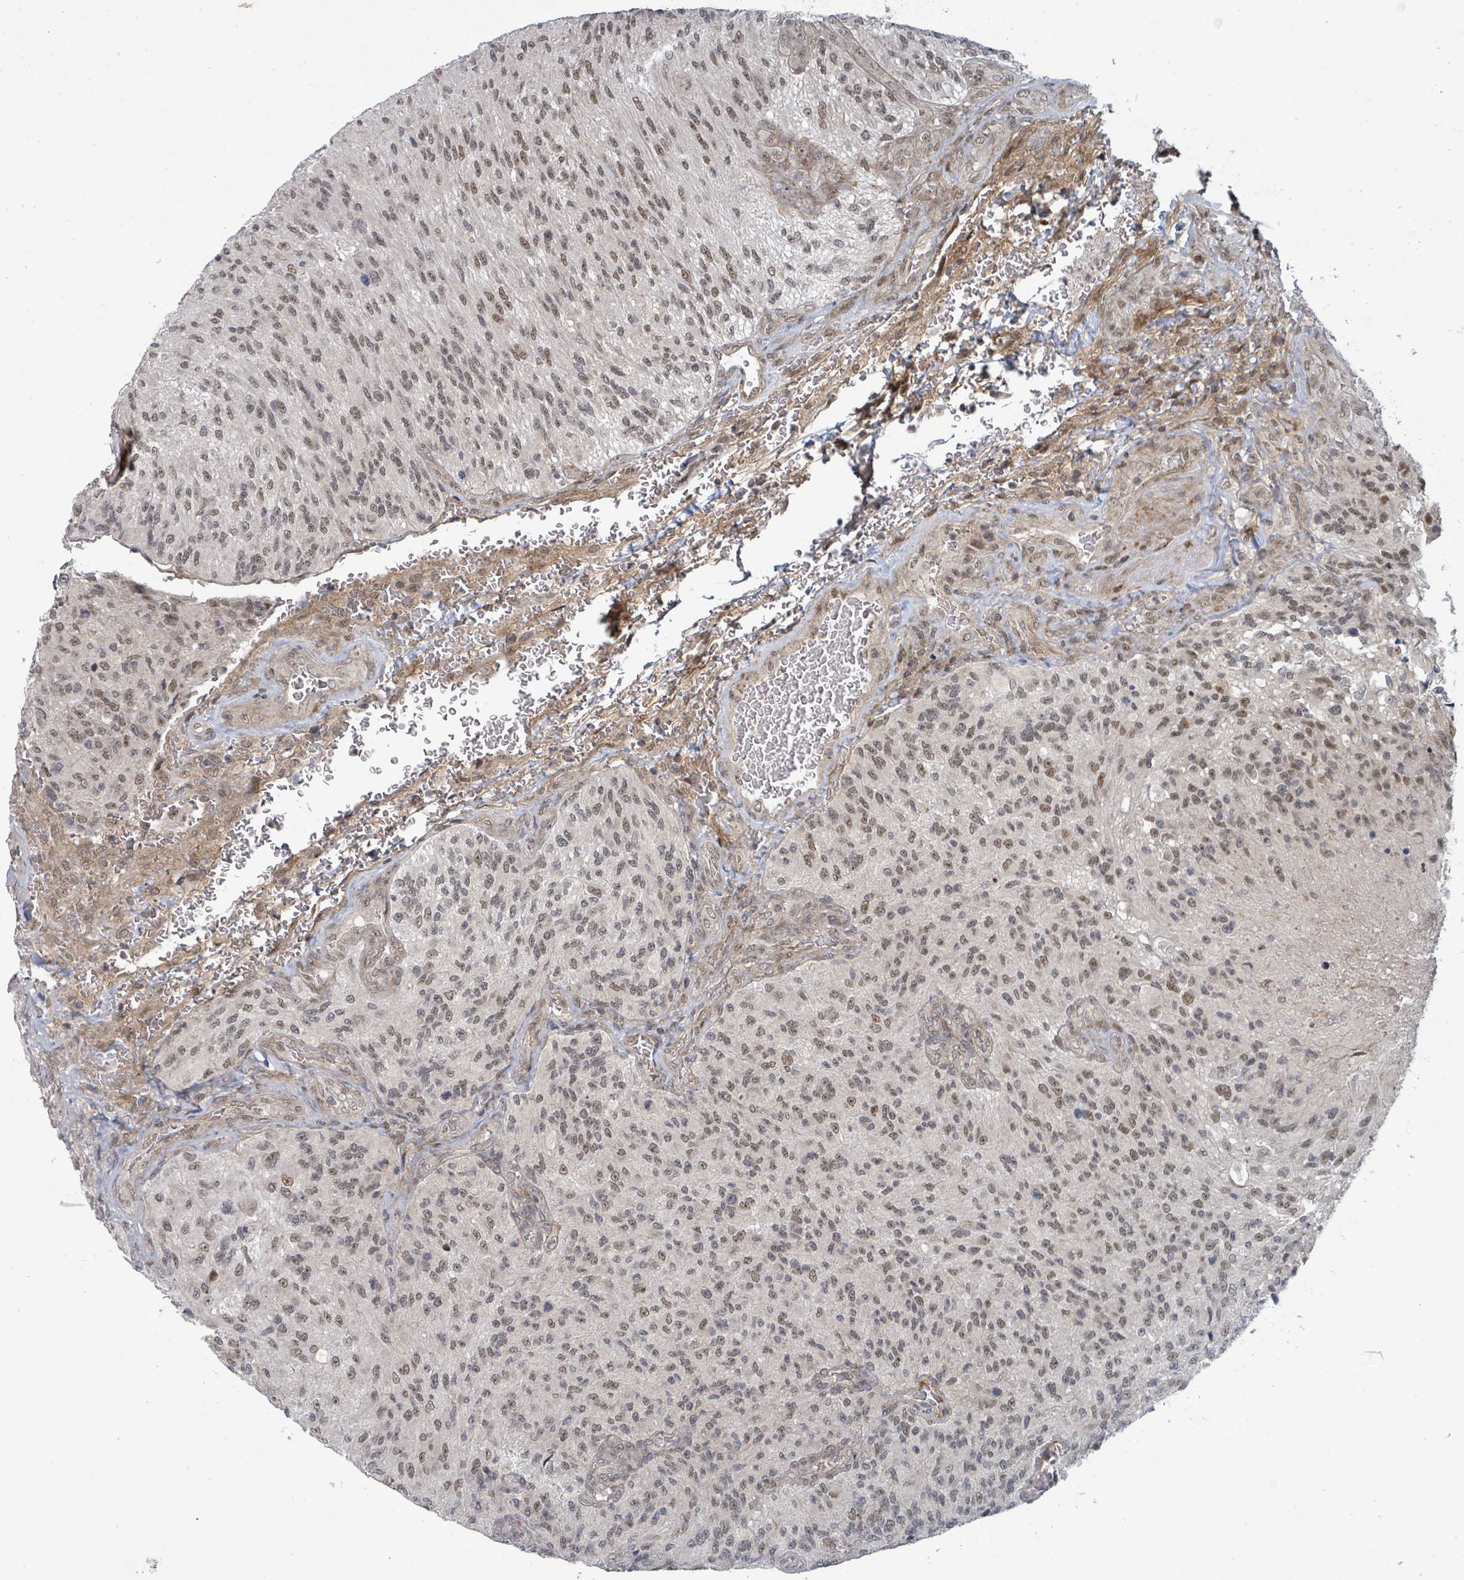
{"staining": {"intensity": "moderate", "quantity": ">75%", "location": "nuclear"}, "tissue": "glioma", "cell_type": "Tumor cells", "image_type": "cancer", "snomed": [{"axis": "morphology", "description": "Normal tissue, NOS"}, {"axis": "morphology", "description": "Glioma, malignant, High grade"}, {"axis": "topography", "description": "Cerebral cortex"}], "caption": "Immunohistochemical staining of human glioma exhibits medium levels of moderate nuclear positivity in about >75% of tumor cells. Nuclei are stained in blue.", "gene": "GTF3C1", "patient": {"sex": "male", "age": 56}}